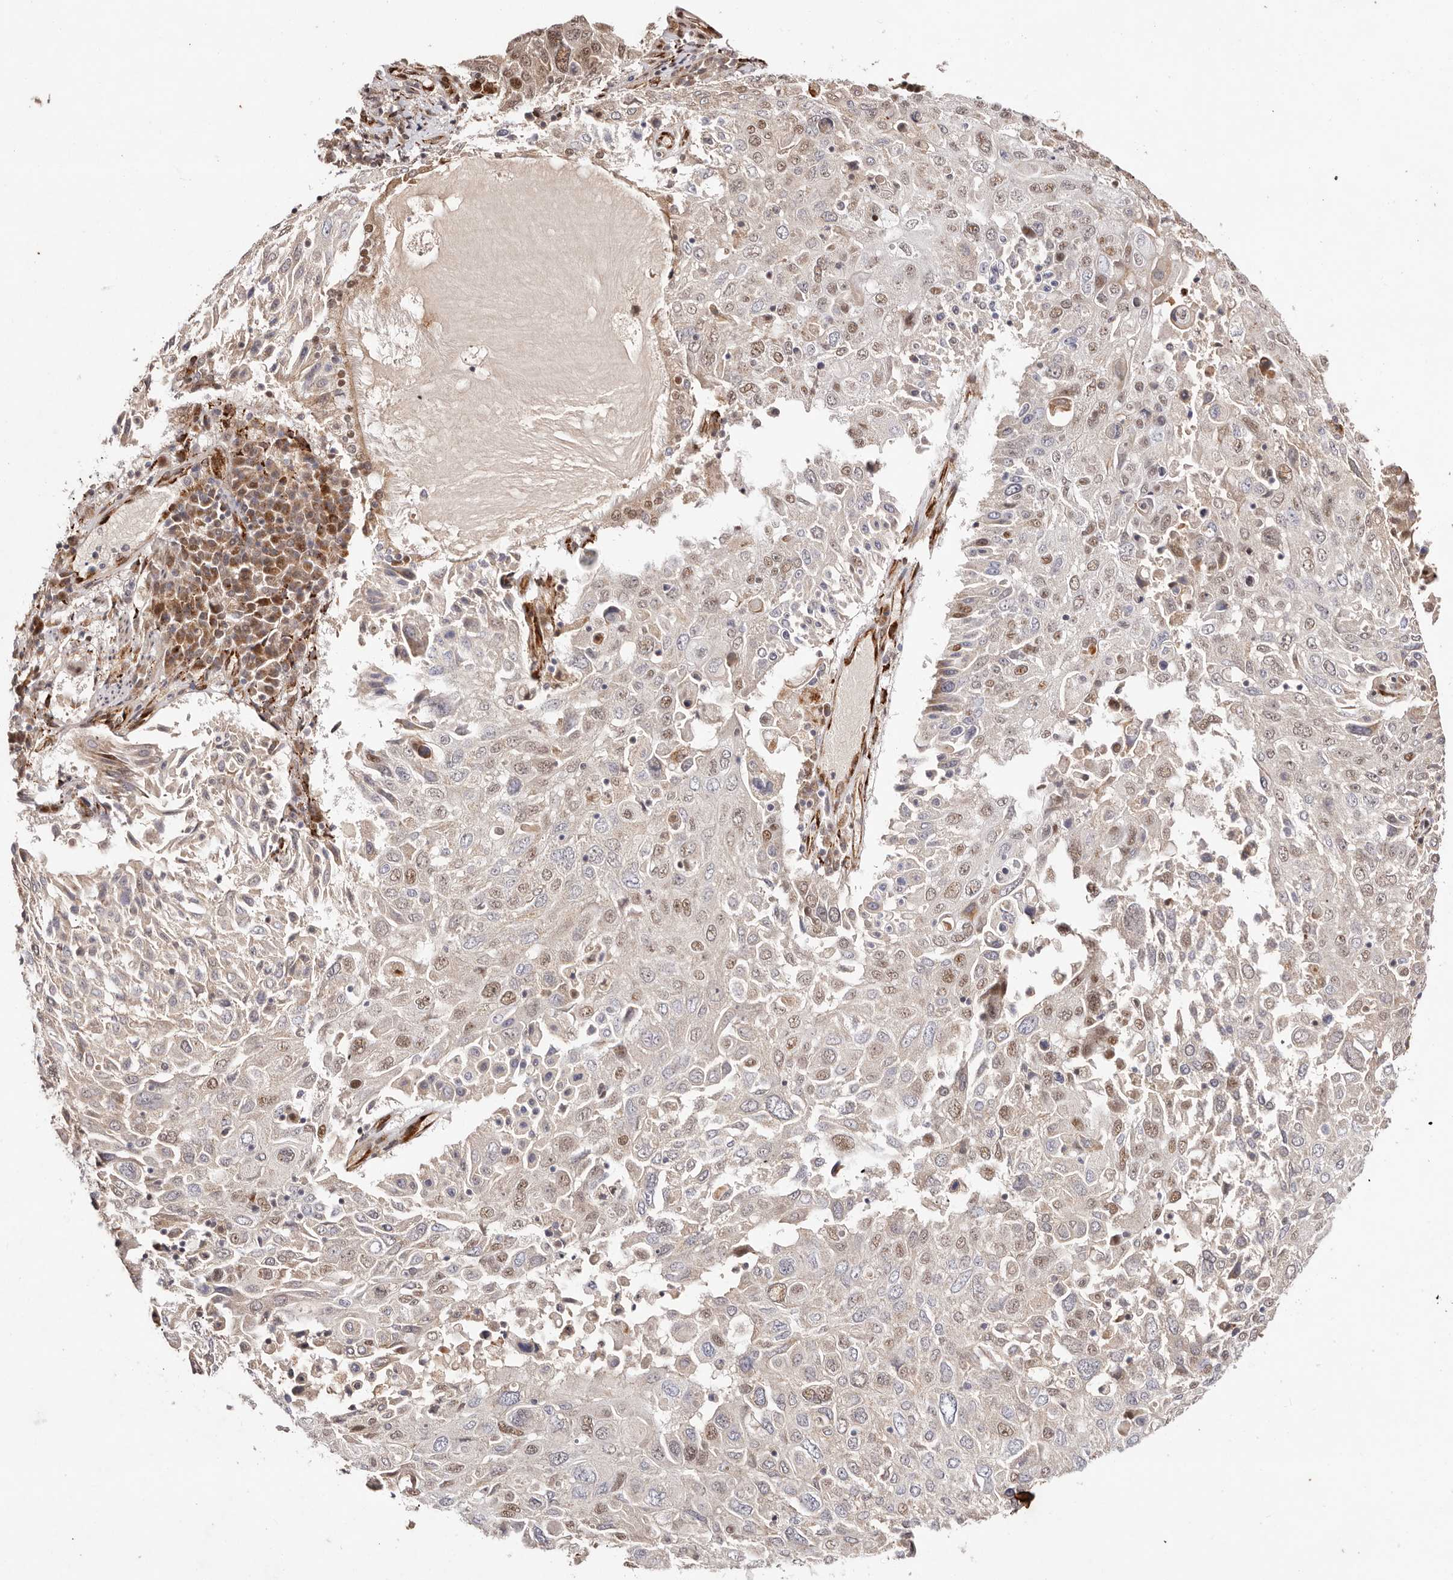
{"staining": {"intensity": "moderate", "quantity": "25%-75%", "location": "nuclear"}, "tissue": "lung cancer", "cell_type": "Tumor cells", "image_type": "cancer", "snomed": [{"axis": "morphology", "description": "Squamous cell carcinoma, NOS"}, {"axis": "topography", "description": "Lung"}], "caption": "Moderate nuclear protein positivity is present in approximately 25%-75% of tumor cells in lung squamous cell carcinoma.", "gene": "BCL2L15", "patient": {"sex": "male", "age": 65}}